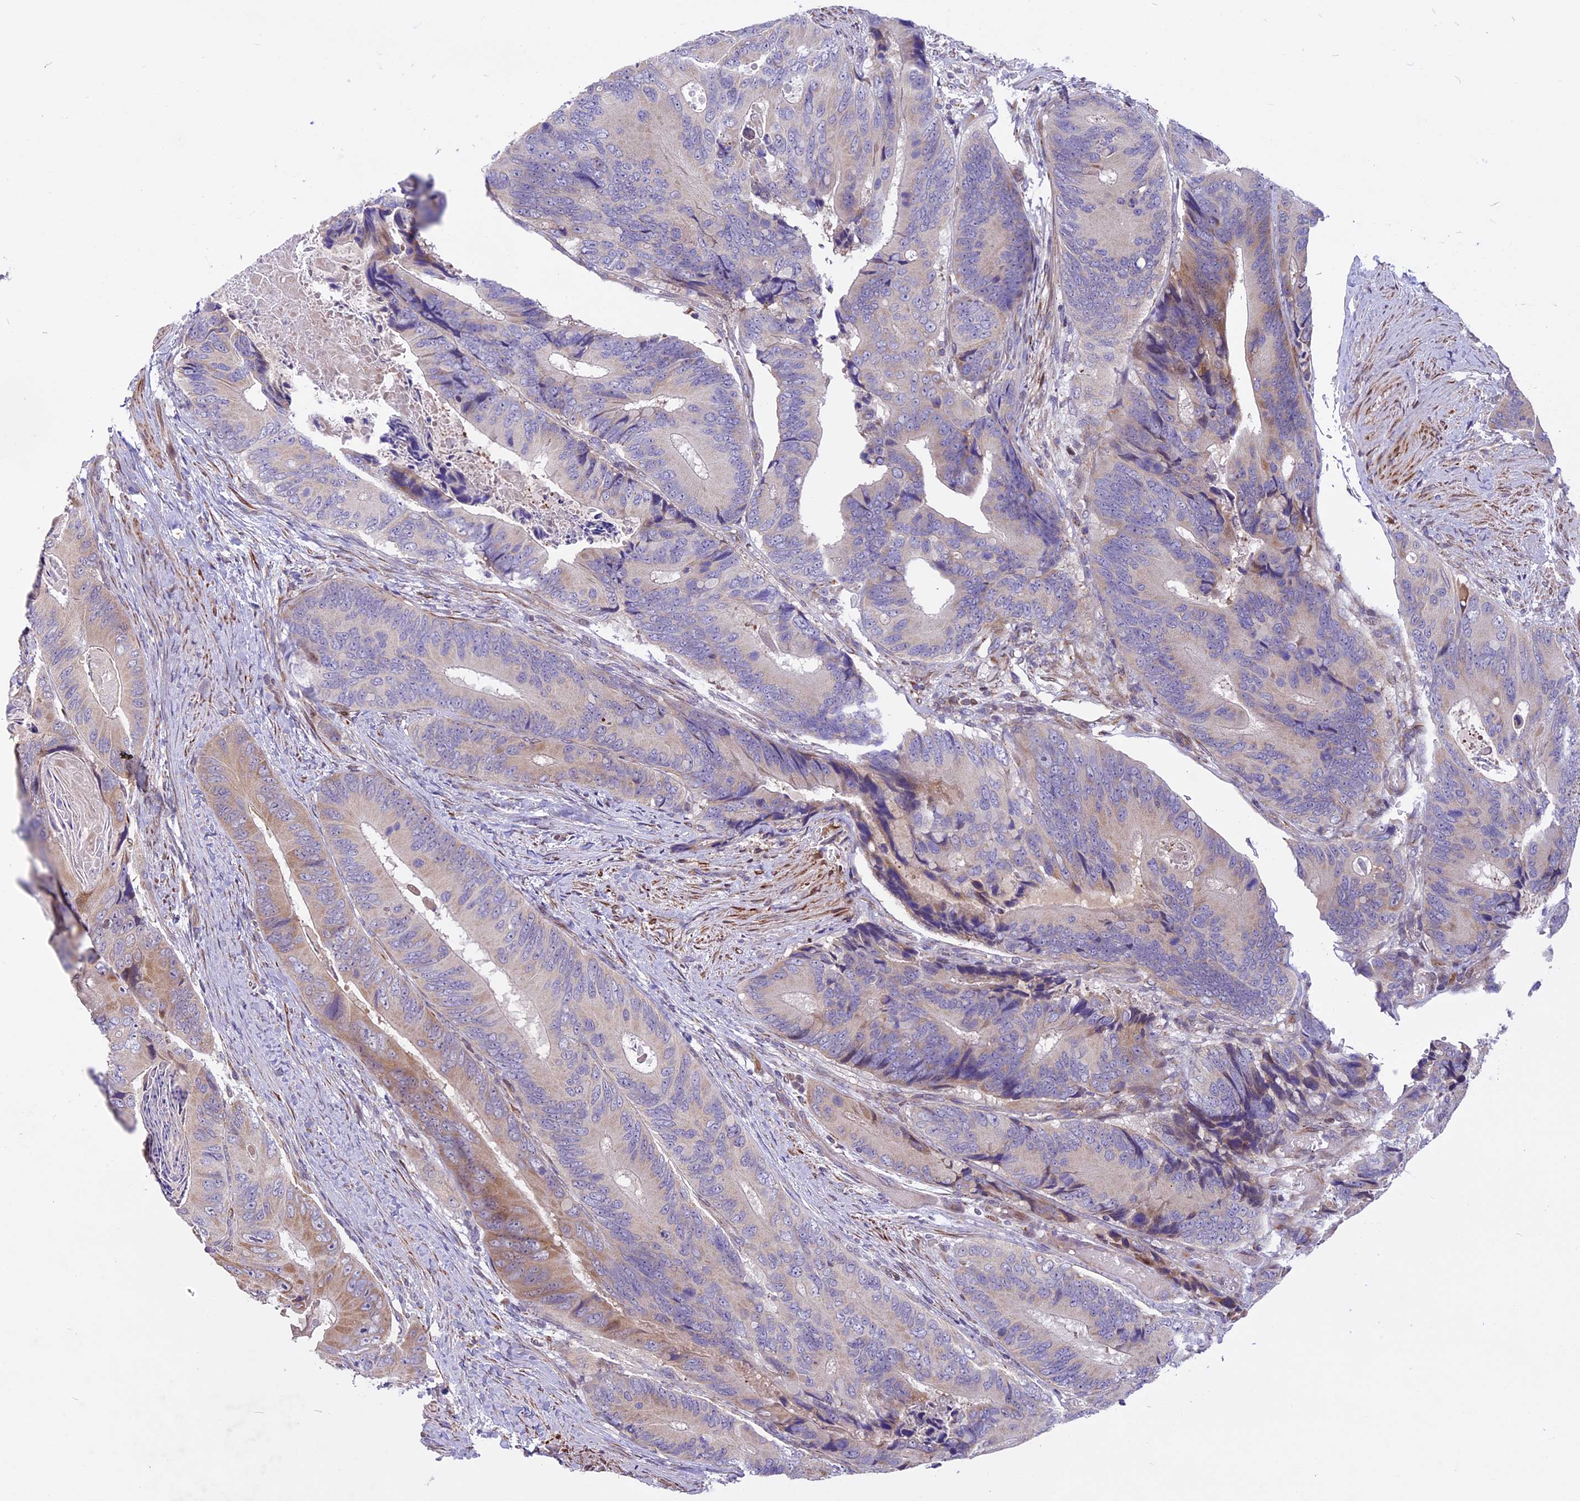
{"staining": {"intensity": "weak", "quantity": "25%-75%", "location": "cytoplasmic/membranous"}, "tissue": "colorectal cancer", "cell_type": "Tumor cells", "image_type": "cancer", "snomed": [{"axis": "morphology", "description": "Adenocarcinoma, NOS"}, {"axis": "topography", "description": "Colon"}], "caption": "This image shows adenocarcinoma (colorectal) stained with immunohistochemistry (IHC) to label a protein in brown. The cytoplasmic/membranous of tumor cells show weak positivity for the protein. Nuclei are counter-stained blue.", "gene": "MIEF2", "patient": {"sex": "male", "age": 84}}